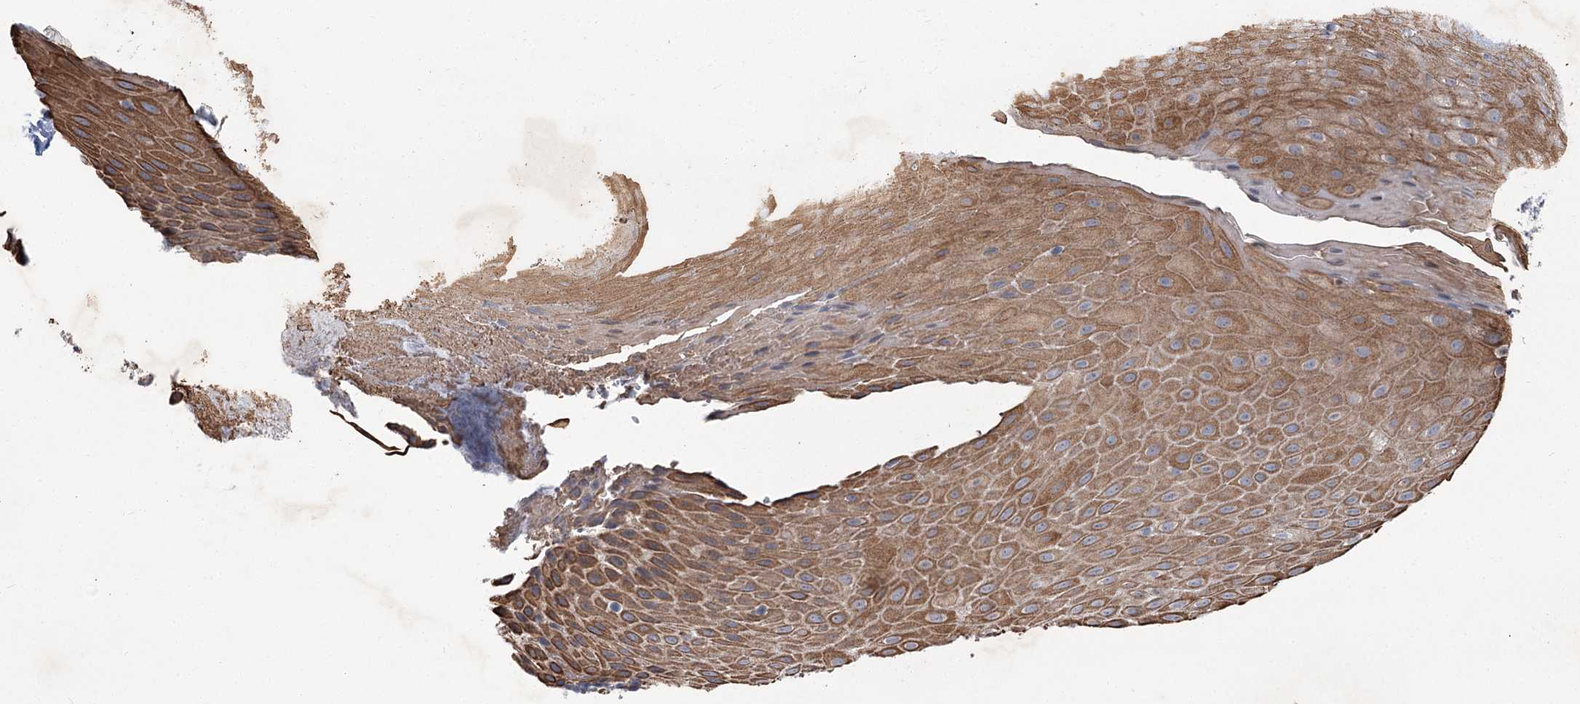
{"staining": {"intensity": "moderate", "quantity": ">75%", "location": "cytoplasmic/membranous"}, "tissue": "skin", "cell_type": "Epidermal cells", "image_type": "normal", "snomed": [{"axis": "morphology", "description": "Normal tissue, NOS"}, {"axis": "topography", "description": "Anal"}], "caption": "The photomicrograph reveals immunohistochemical staining of benign skin. There is moderate cytoplasmic/membranous expression is identified in about >75% of epidermal cells. The staining is performed using DAB brown chromogen to label protein expression. The nuclei are counter-stained blue using hematoxylin.", "gene": "GCNT4", "patient": {"sex": "male", "age": 69}}